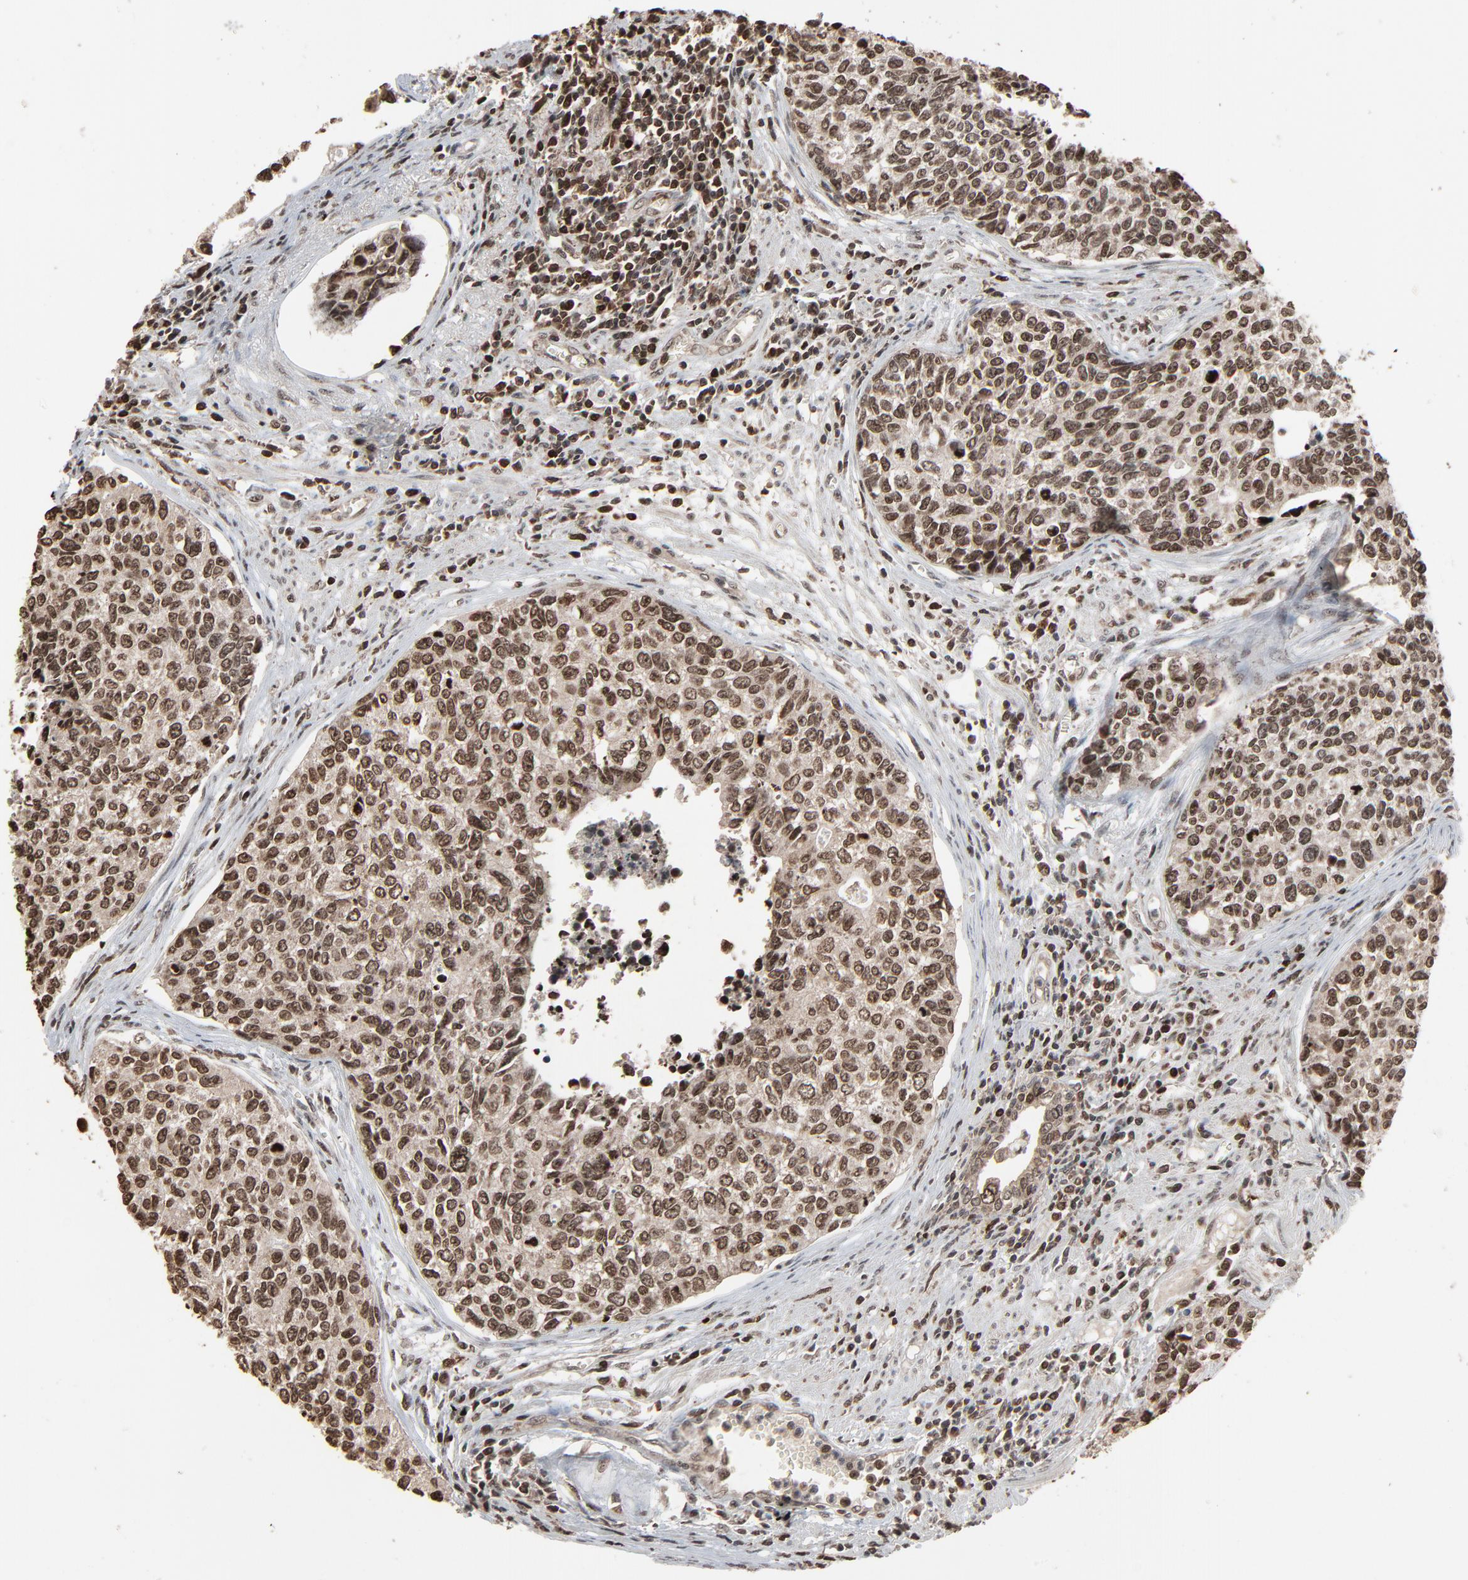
{"staining": {"intensity": "moderate", "quantity": ">75%", "location": "nuclear"}, "tissue": "urothelial cancer", "cell_type": "Tumor cells", "image_type": "cancer", "snomed": [{"axis": "morphology", "description": "Urothelial carcinoma, High grade"}, {"axis": "topography", "description": "Urinary bladder"}], "caption": "An image of human urothelial cancer stained for a protein exhibits moderate nuclear brown staining in tumor cells.", "gene": "RPS6KA3", "patient": {"sex": "male", "age": 81}}